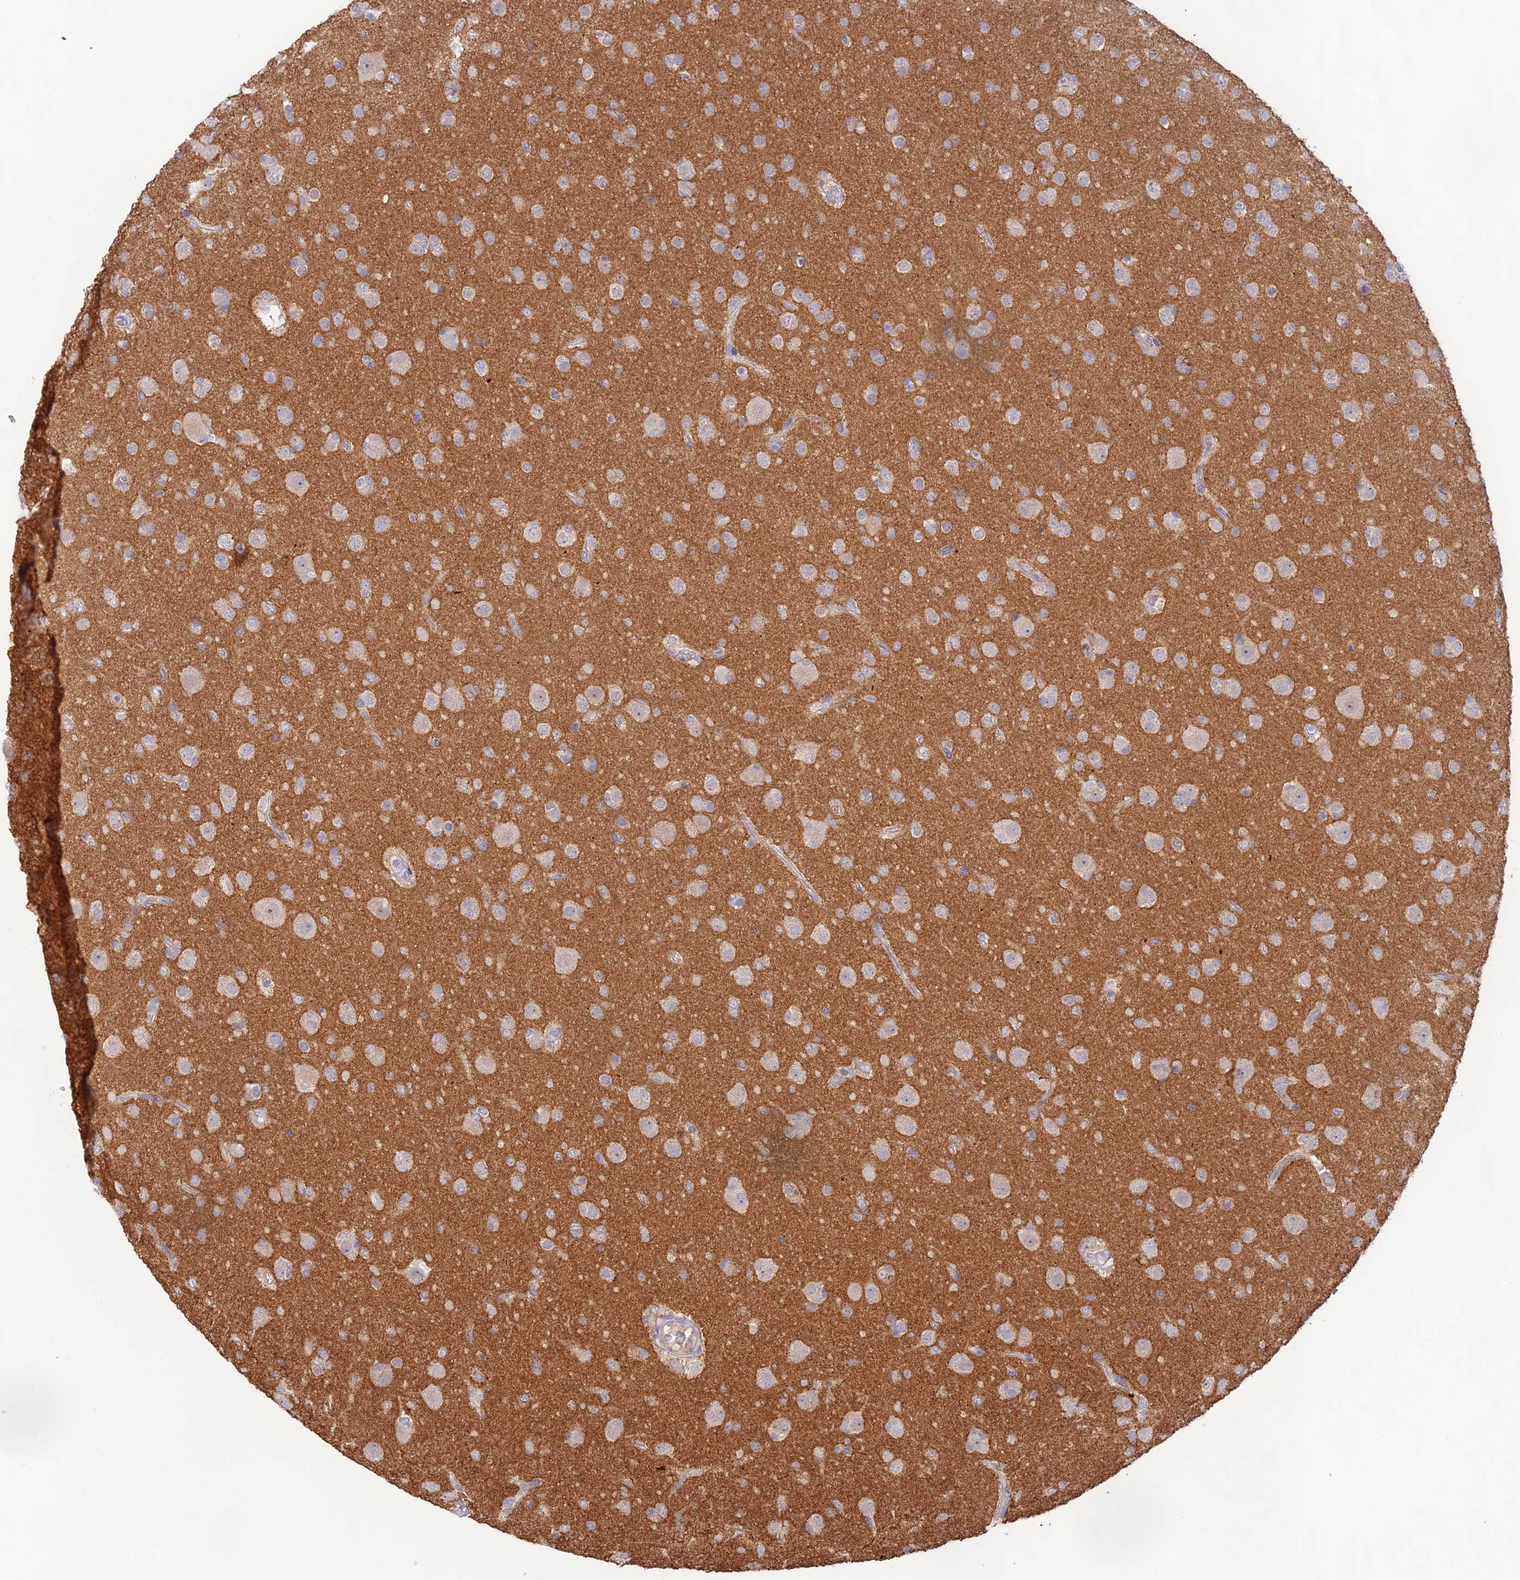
{"staining": {"intensity": "negative", "quantity": "none", "location": "none"}, "tissue": "glioma", "cell_type": "Tumor cells", "image_type": "cancer", "snomed": [{"axis": "morphology", "description": "Glioma, malignant, Low grade"}, {"axis": "topography", "description": "Brain"}], "caption": "Immunohistochemical staining of glioma reveals no significant expression in tumor cells.", "gene": "CAMSAP3", "patient": {"sex": "male", "age": 65}}